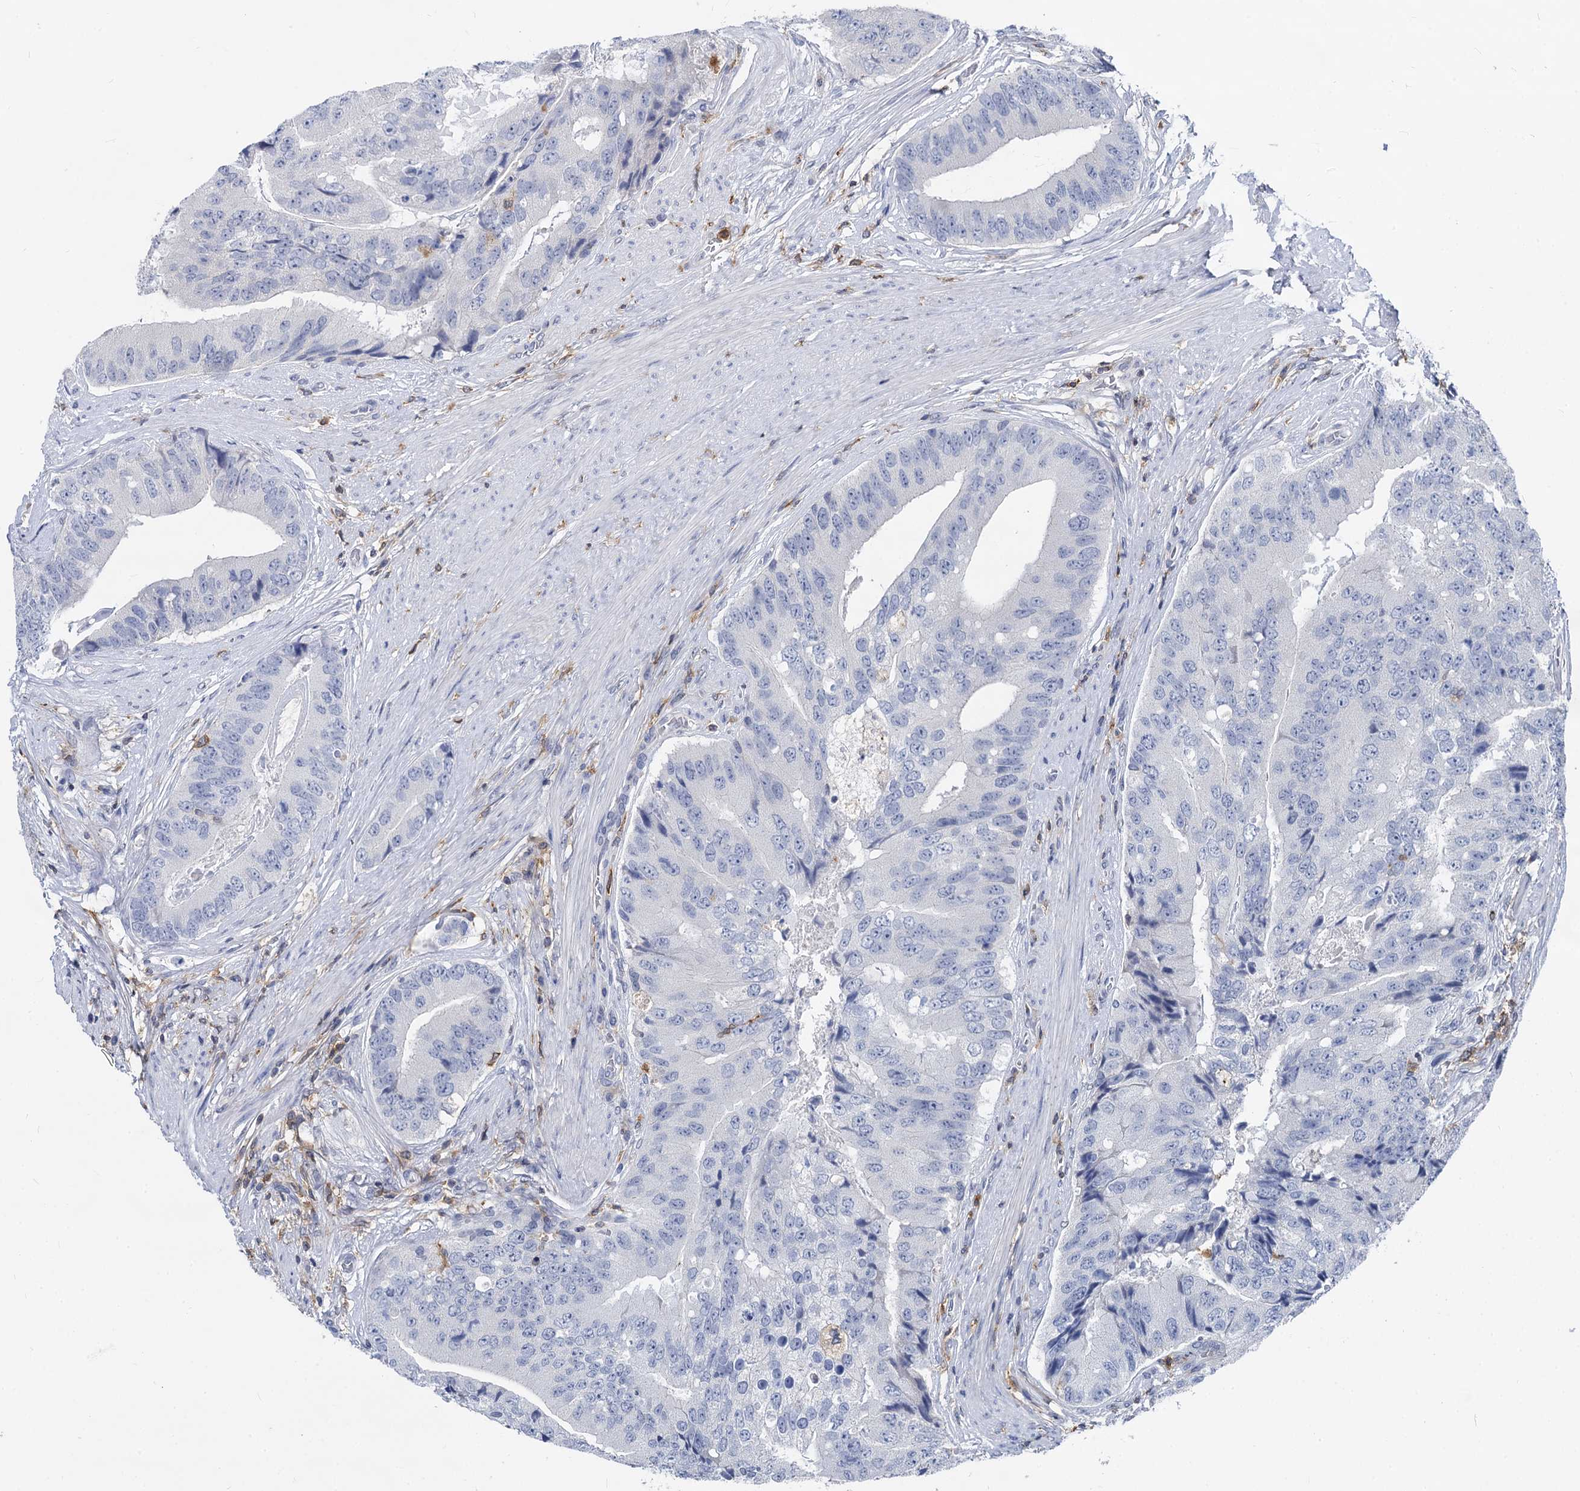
{"staining": {"intensity": "negative", "quantity": "none", "location": "none"}, "tissue": "prostate cancer", "cell_type": "Tumor cells", "image_type": "cancer", "snomed": [{"axis": "morphology", "description": "Adenocarcinoma, High grade"}, {"axis": "topography", "description": "Prostate"}], "caption": "Immunohistochemistry (IHC) micrograph of neoplastic tissue: human adenocarcinoma (high-grade) (prostate) stained with DAB (3,3'-diaminobenzidine) reveals no significant protein expression in tumor cells.", "gene": "RHOG", "patient": {"sex": "male", "age": 70}}